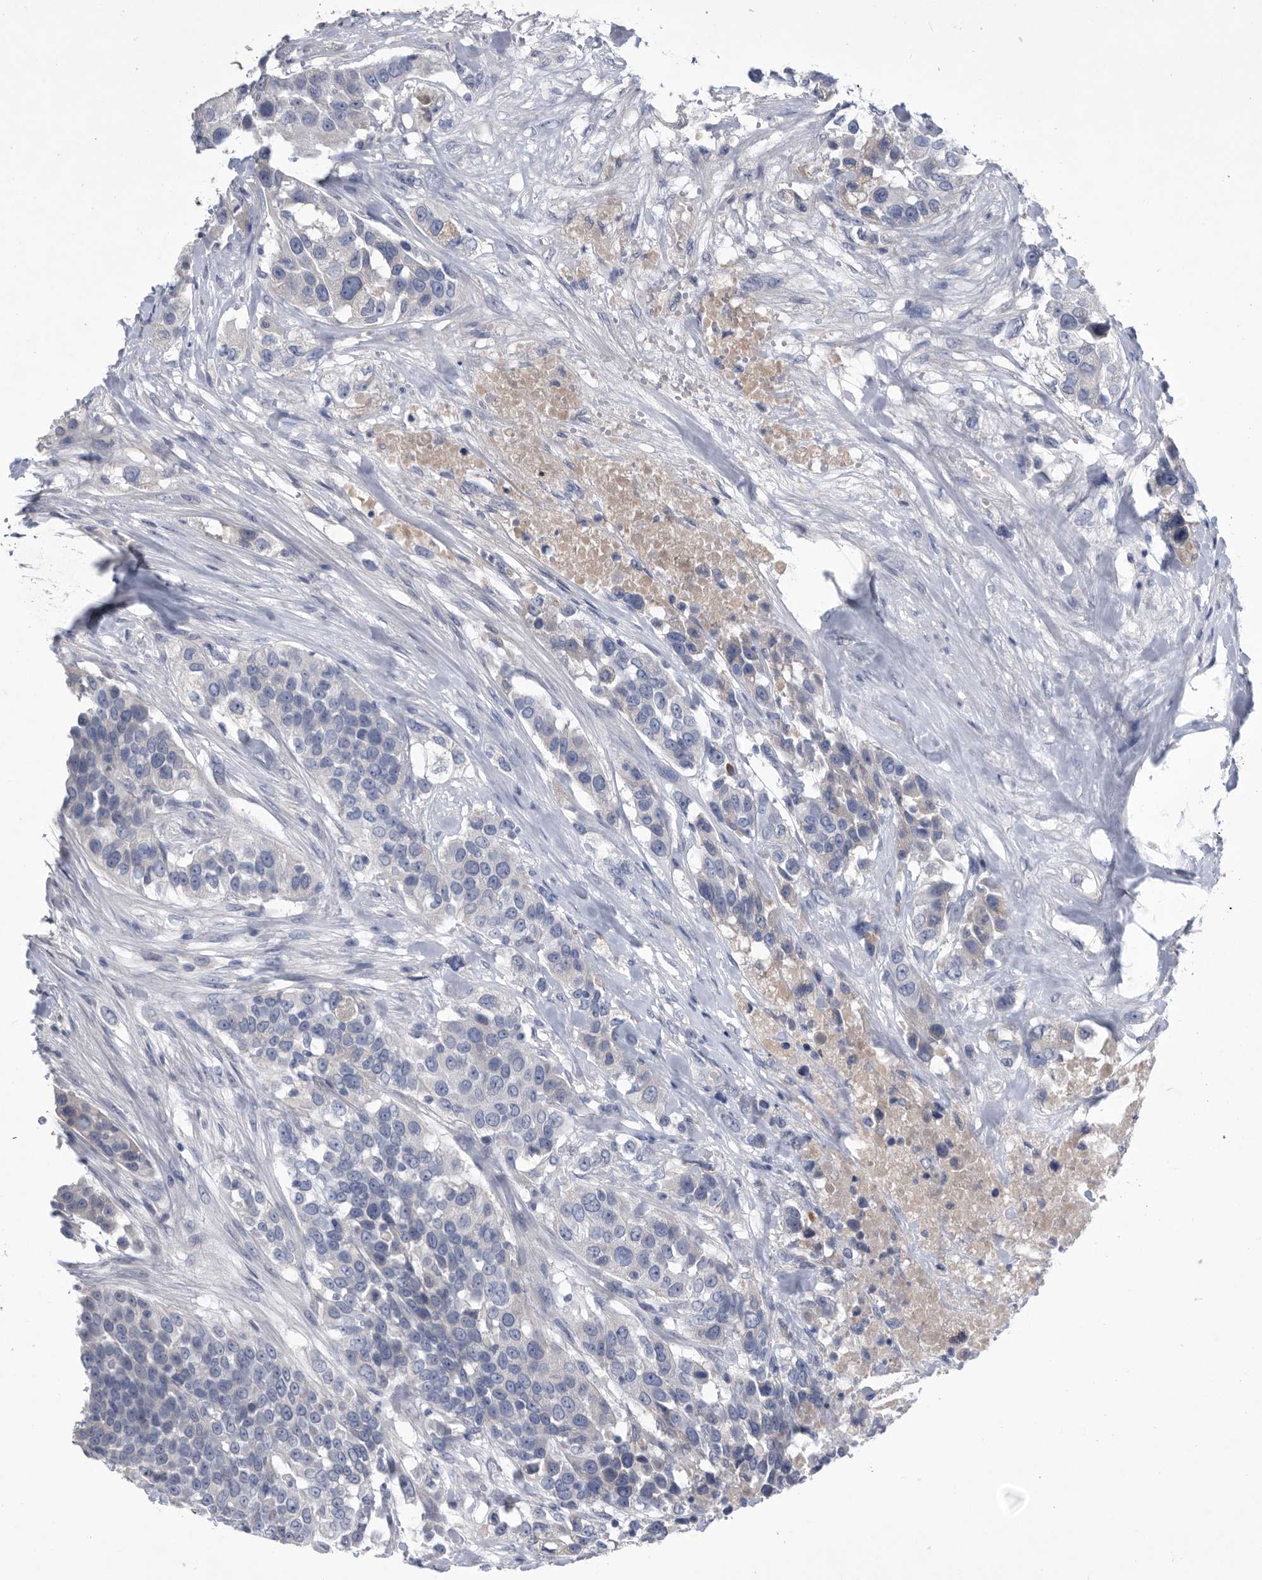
{"staining": {"intensity": "negative", "quantity": "none", "location": "none"}, "tissue": "urothelial cancer", "cell_type": "Tumor cells", "image_type": "cancer", "snomed": [{"axis": "morphology", "description": "Urothelial carcinoma, High grade"}, {"axis": "topography", "description": "Urinary bladder"}], "caption": "IHC photomicrograph of human urothelial cancer stained for a protein (brown), which exhibits no expression in tumor cells.", "gene": "BTBD6", "patient": {"sex": "female", "age": 80}}